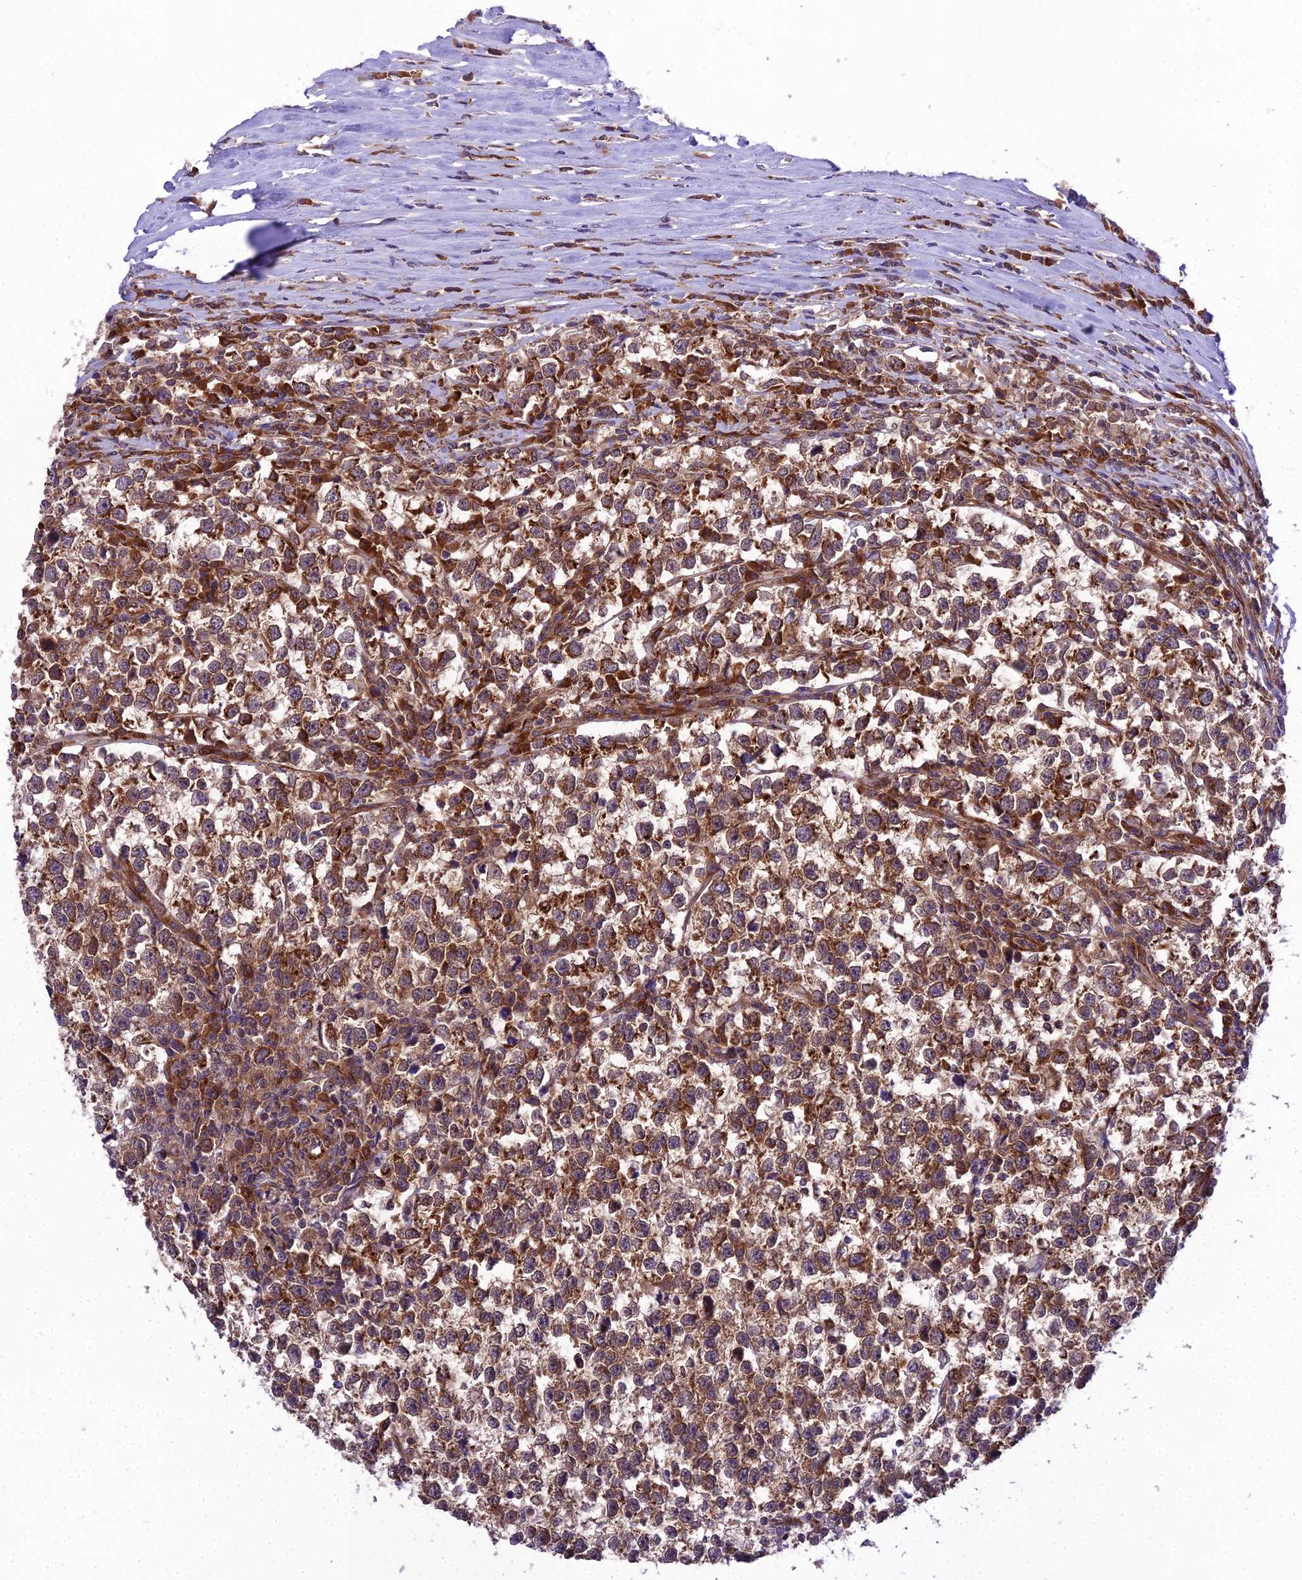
{"staining": {"intensity": "moderate", "quantity": ">75%", "location": "cytoplasmic/membranous"}, "tissue": "testis cancer", "cell_type": "Tumor cells", "image_type": "cancer", "snomed": [{"axis": "morphology", "description": "Normal tissue, NOS"}, {"axis": "morphology", "description": "Seminoma, NOS"}, {"axis": "topography", "description": "Testis"}], "caption": "A histopathology image of seminoma (testis) stained for a protein reveals moderate cytoplasmic/membranous brown staining in tumor cells.", "gene": "DHCR7", "patient": {"sex": "male", "age": 43}}